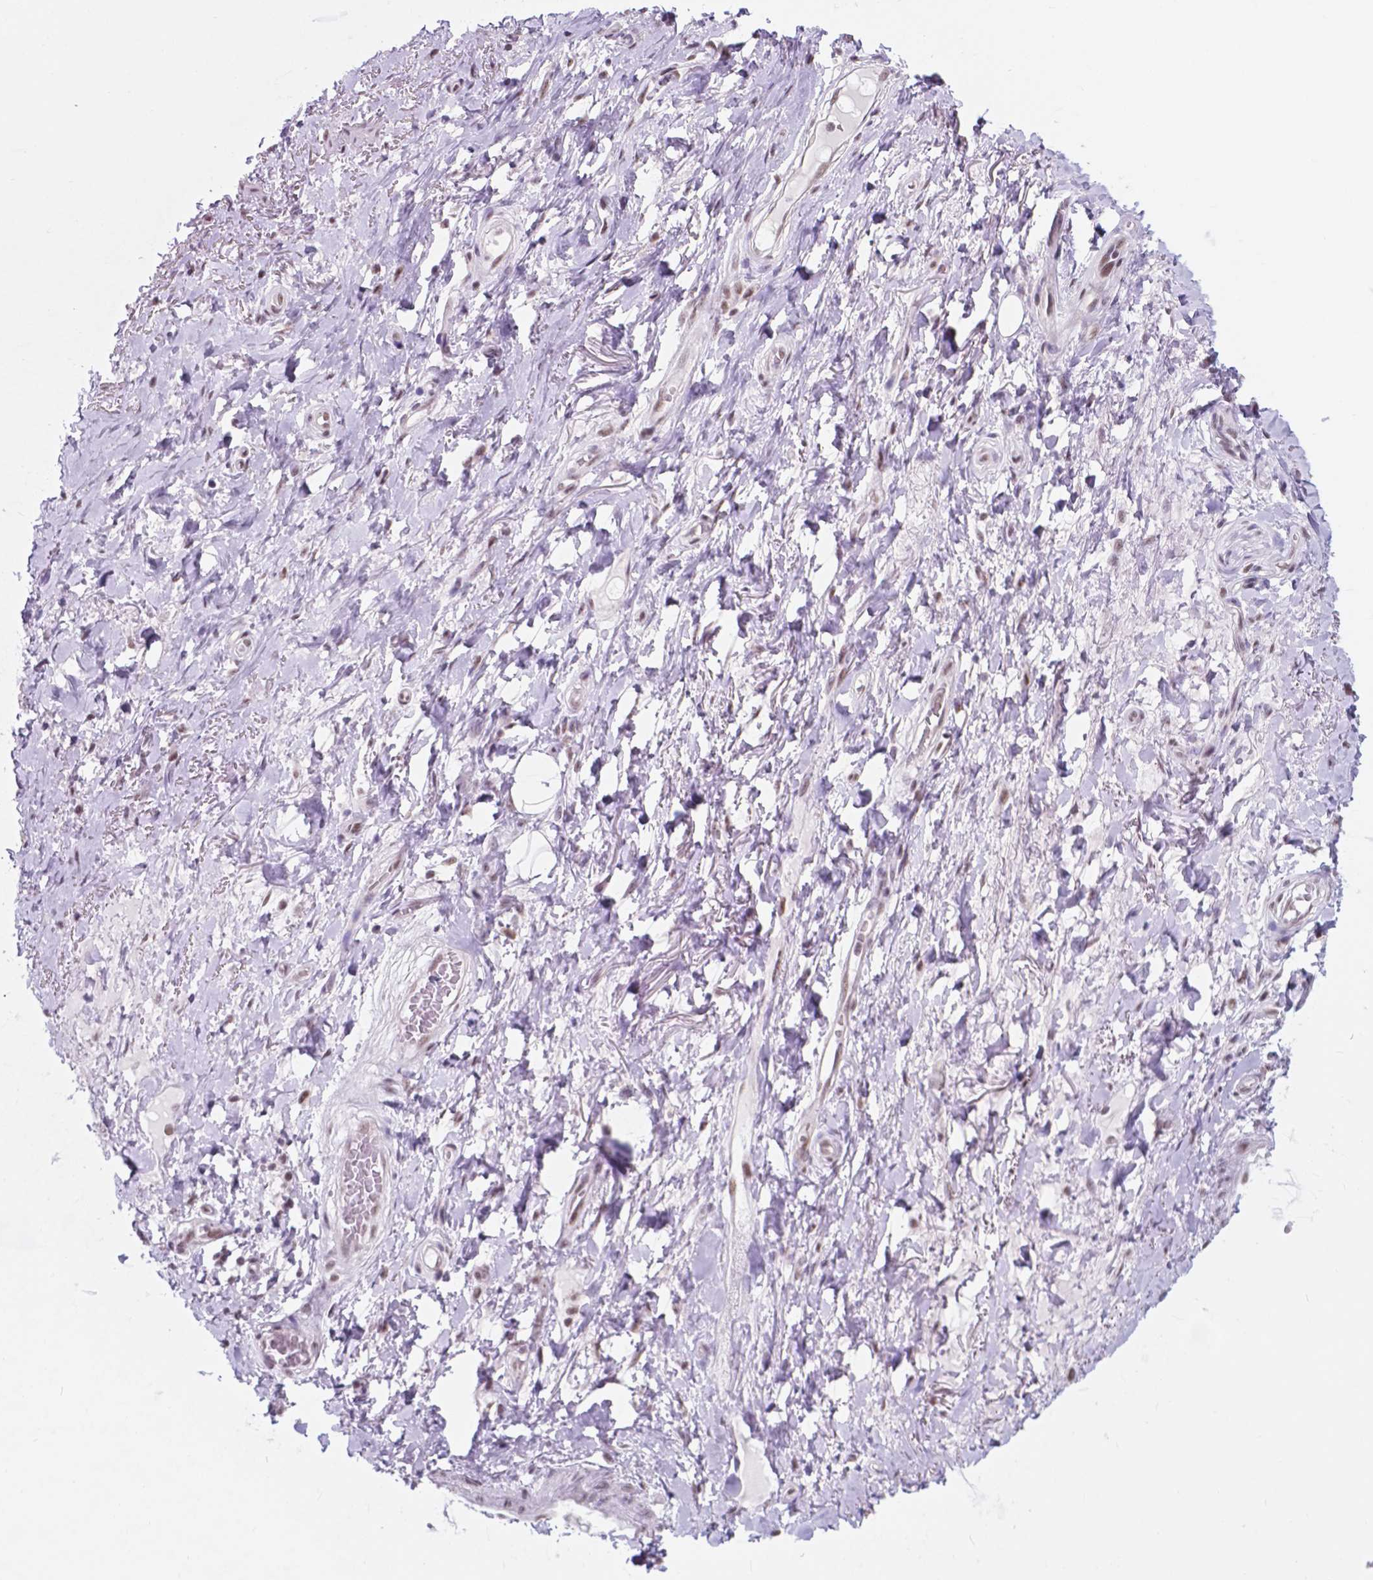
{"staining": {"intensity": "negative", "quantity": "none", "location": "none"}, "tissue": "adipose tissue", "cell_type": "Adipocytes", "image_type": "normal", "snomed": [{"axis": "morphology", "description": "Normal tissue, NOS"}, {"axis": "topography", "description": "Anal"}, {"axis": "topography", "description": "Peripheral nerve tissue"}], "caption": "This is a photomicrograph of IHC staining of benign adipose tissue, which shows no expression in adipocytes. The staining is performed using DAB brown chromogen with nuclei counter-stained in using hematoxylin.", "gene": "BCAS2", "patient": {"sex": "male", "age": 53}}